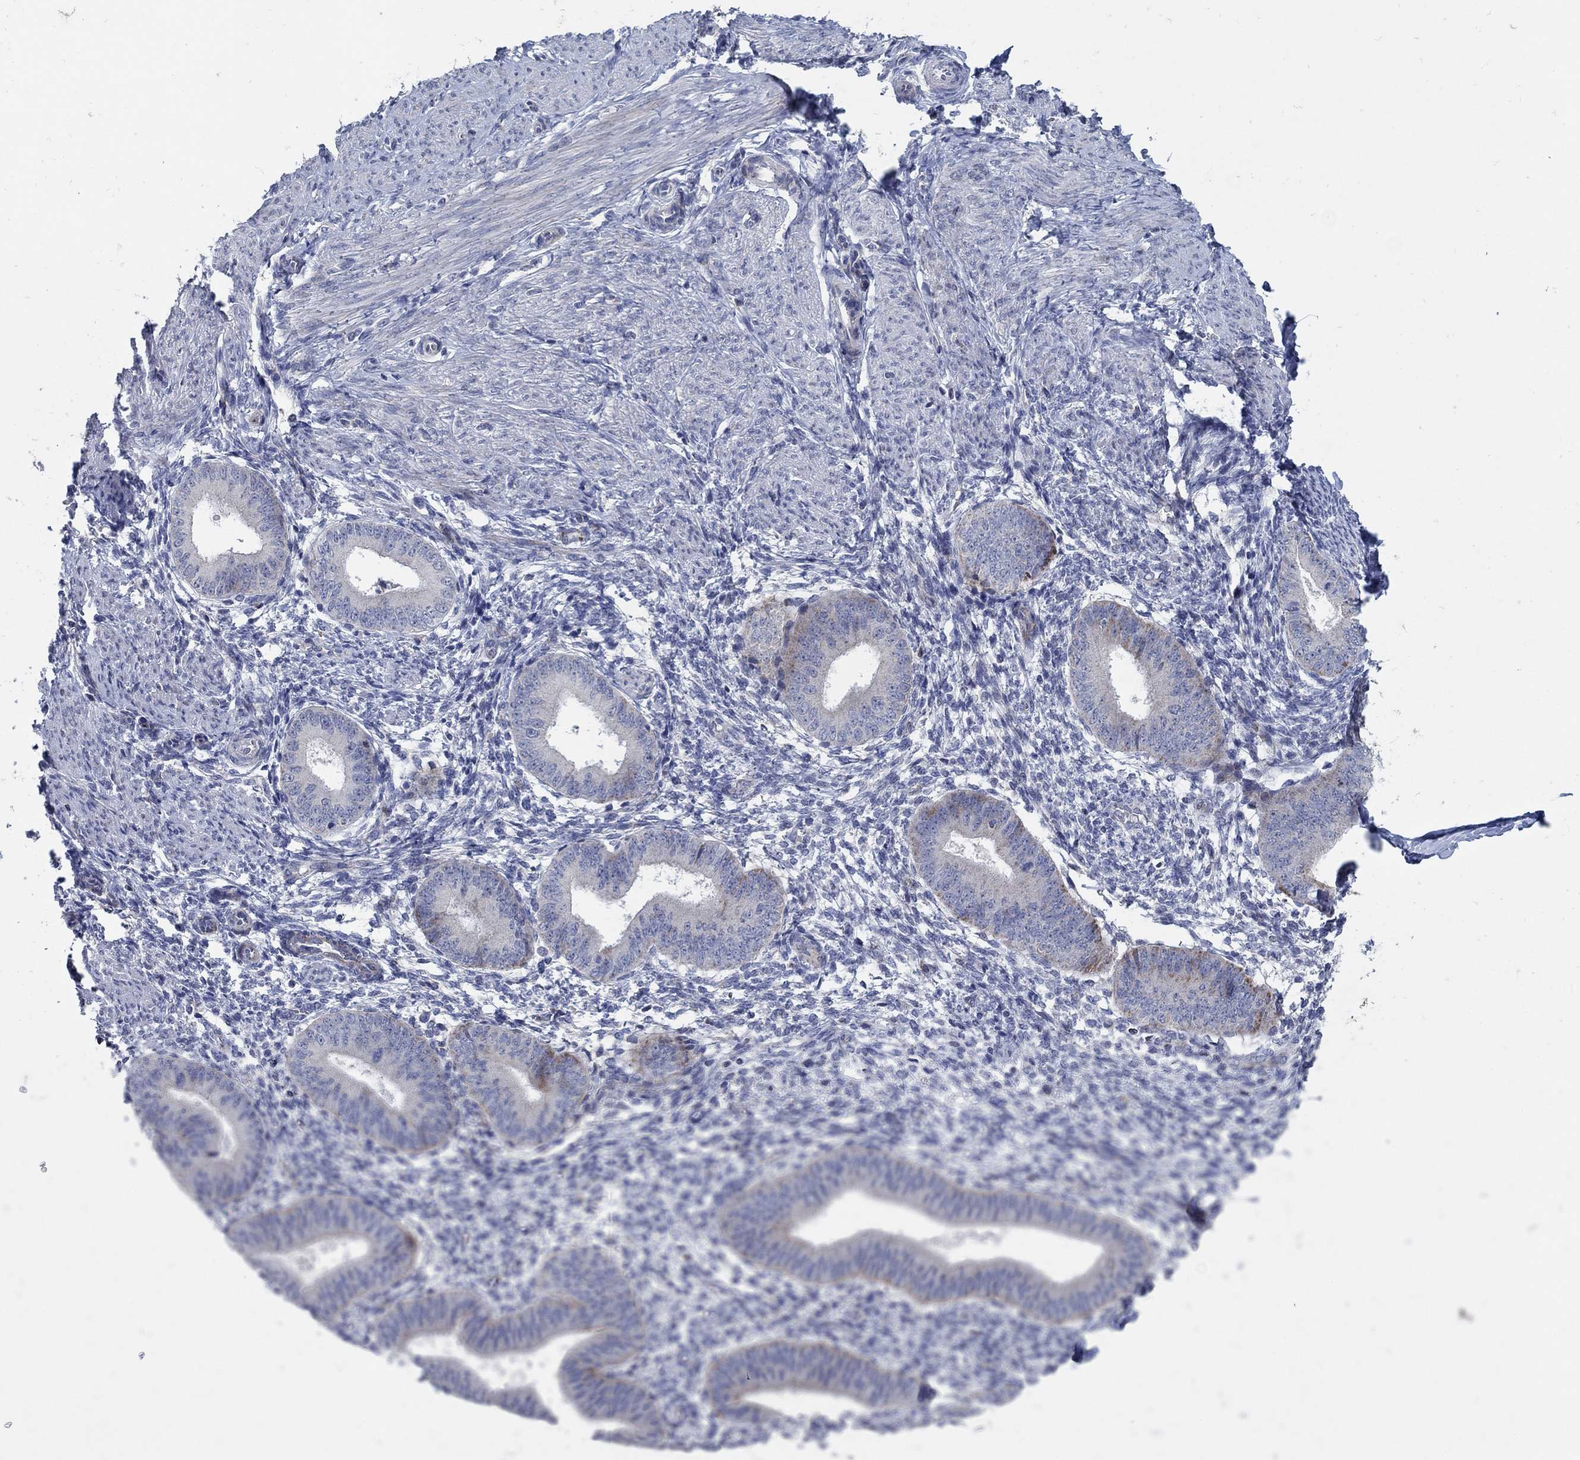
{"staining": {"intensity": "negative", "quantity": "none", "location": "none"}, "tissue": "endometrium", "cell_type": "Cells in endometrial stroma", "image_type": "normal", "snomed": [{"axis": "morphology", "description": "Normal tissue, NOS"}, {"axis": "topography", "description": "Endometrium"}], "caption": "IHC photomicrograph of unremarkable endometrium: endometrium stained with DAB (3,3'-diaminobenzidine) exhibits no significant protein positivity in cells in endometrial stroma.", "gene": "HMX2", "patient": {"sex": "female", "age": 47}}